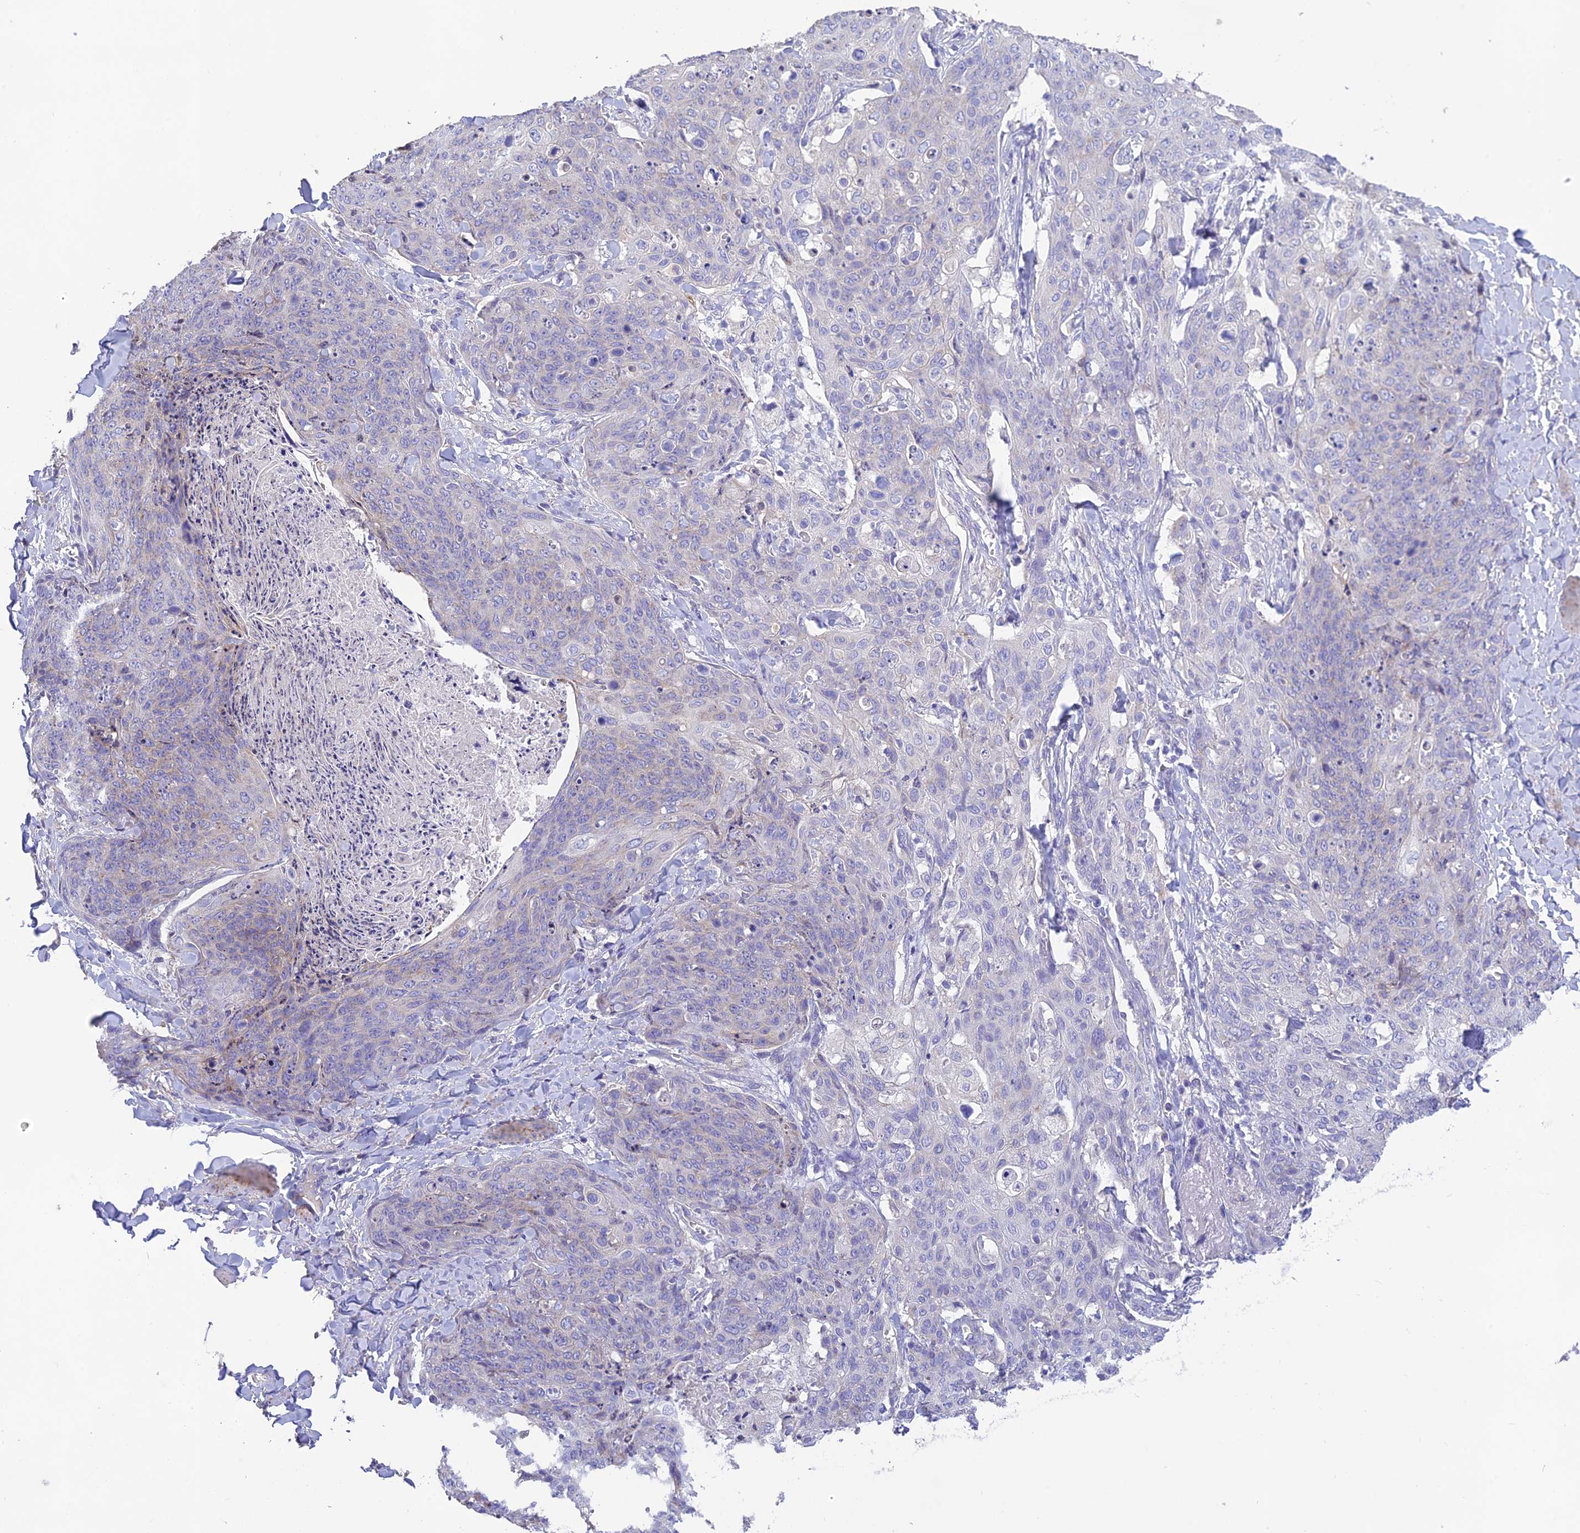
{"staining": {"intensity": "negative", "quantity": "none", "location": "none"}, "tissue": "skin cancer", "cell_type": "Tumor cells", "image_type": "cancer", "snomed": [{"axis": "morphology", "description": "Squamous cell carcinoma, NOS"}, {"axis": "topography", "description": "Skin"}, {"axis": "topography", "description": "Vulva"}], "caption": "Tumor cells are negative for brown protein staining in skin cancer (squamous cell carcinoma). The staining is performed using DAB (3,3'-diaminobenzidine) brown chromogen with nuclei counter-stained in using hematoxylin.", "gene": "HSD17B2", "patient": {"sex": "female", "age": 85}}